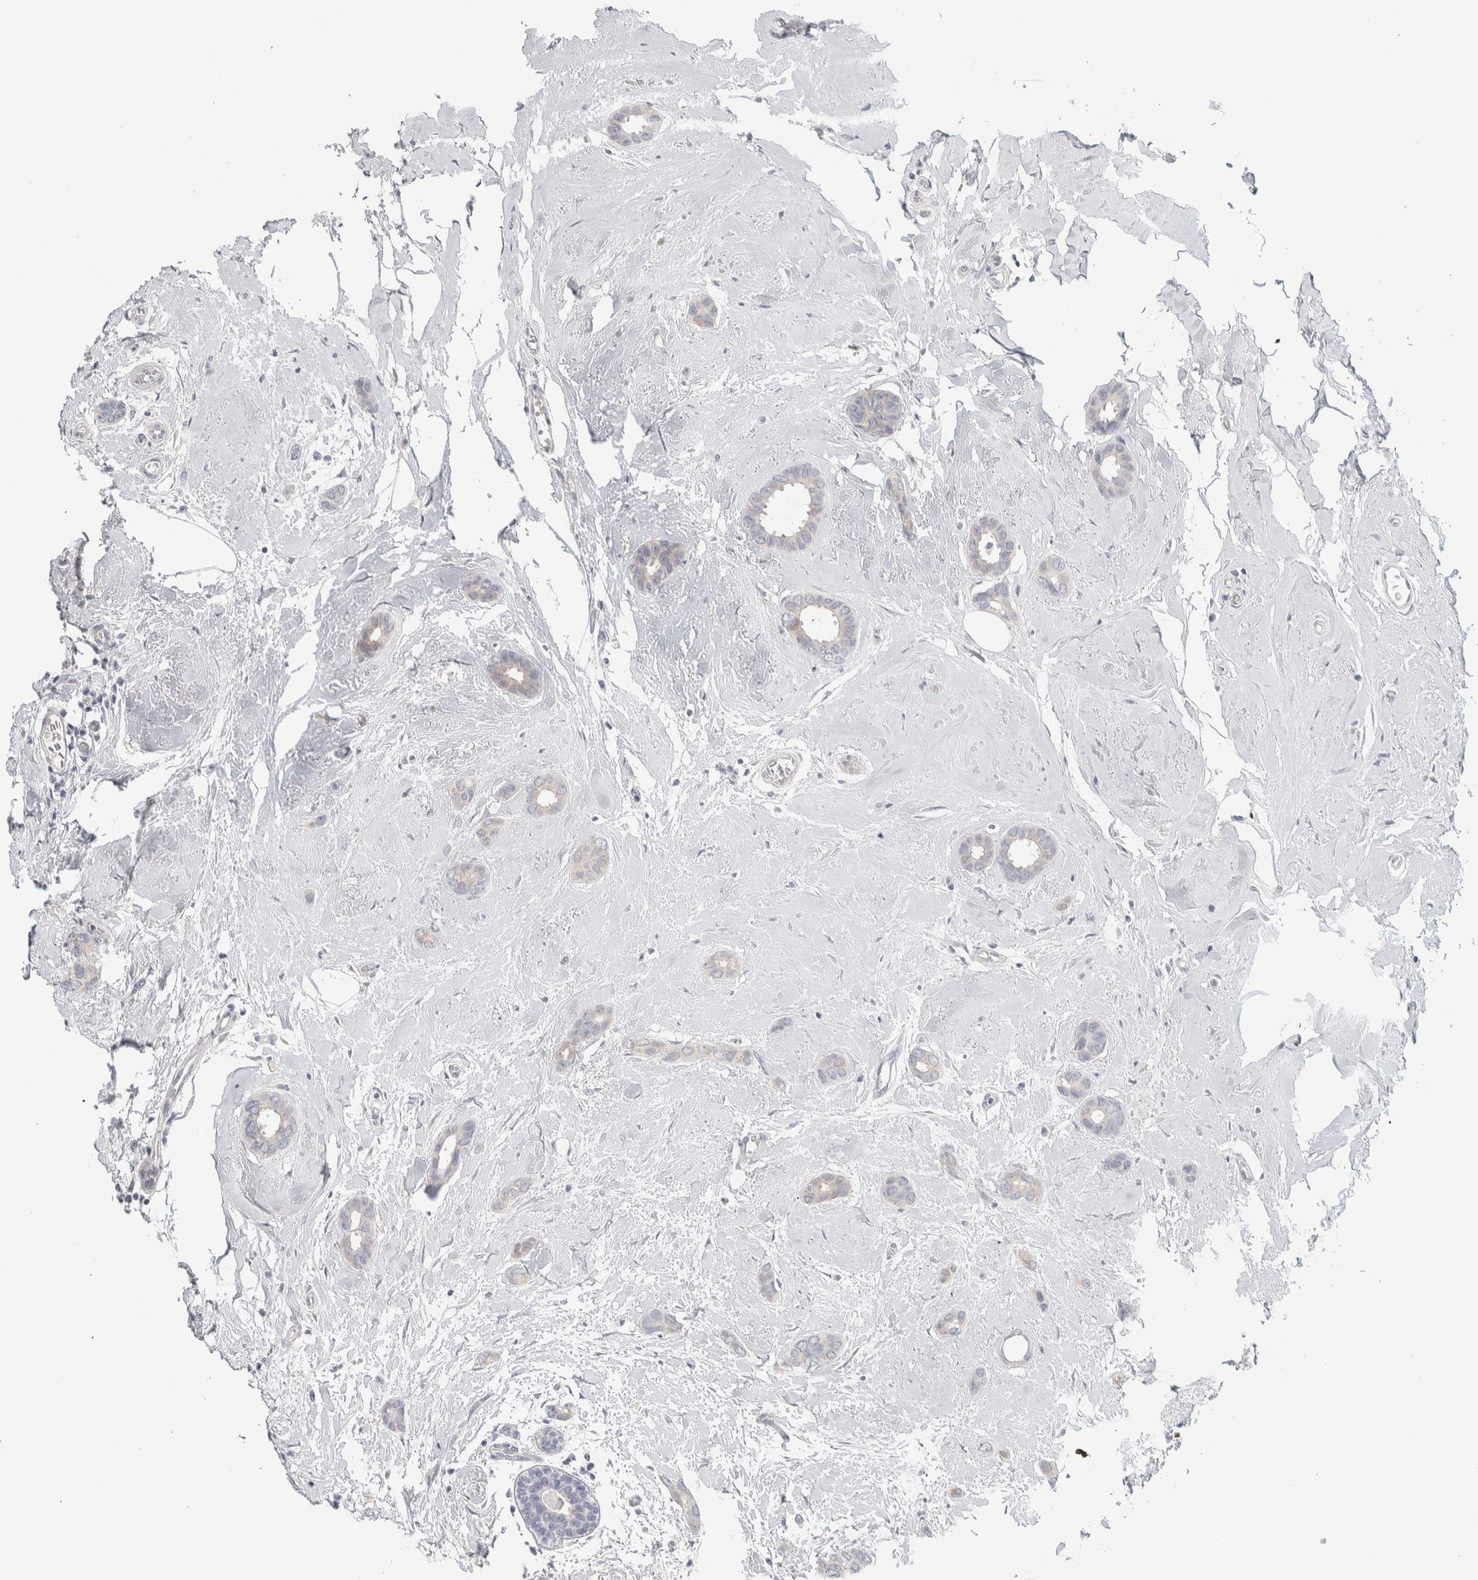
{"staining": {"intensity": "negative", "quantity": "none", "location": "none"}, "tissue": "breast cancer", "cell_type": "Tumor cells", "image_type": "cancer", "snomed": [{"axis": "morphology", "description": "Duct carcinoma"}, {"axis": "topography", "description": "Breast"}], "caption": "The IHC photomicrograph has no significant expression in tumor cells of invasive ductal carcinoma (breast) tissue.", "gene": "DCXR", "patient": {"sex": "female", "age": 55}}